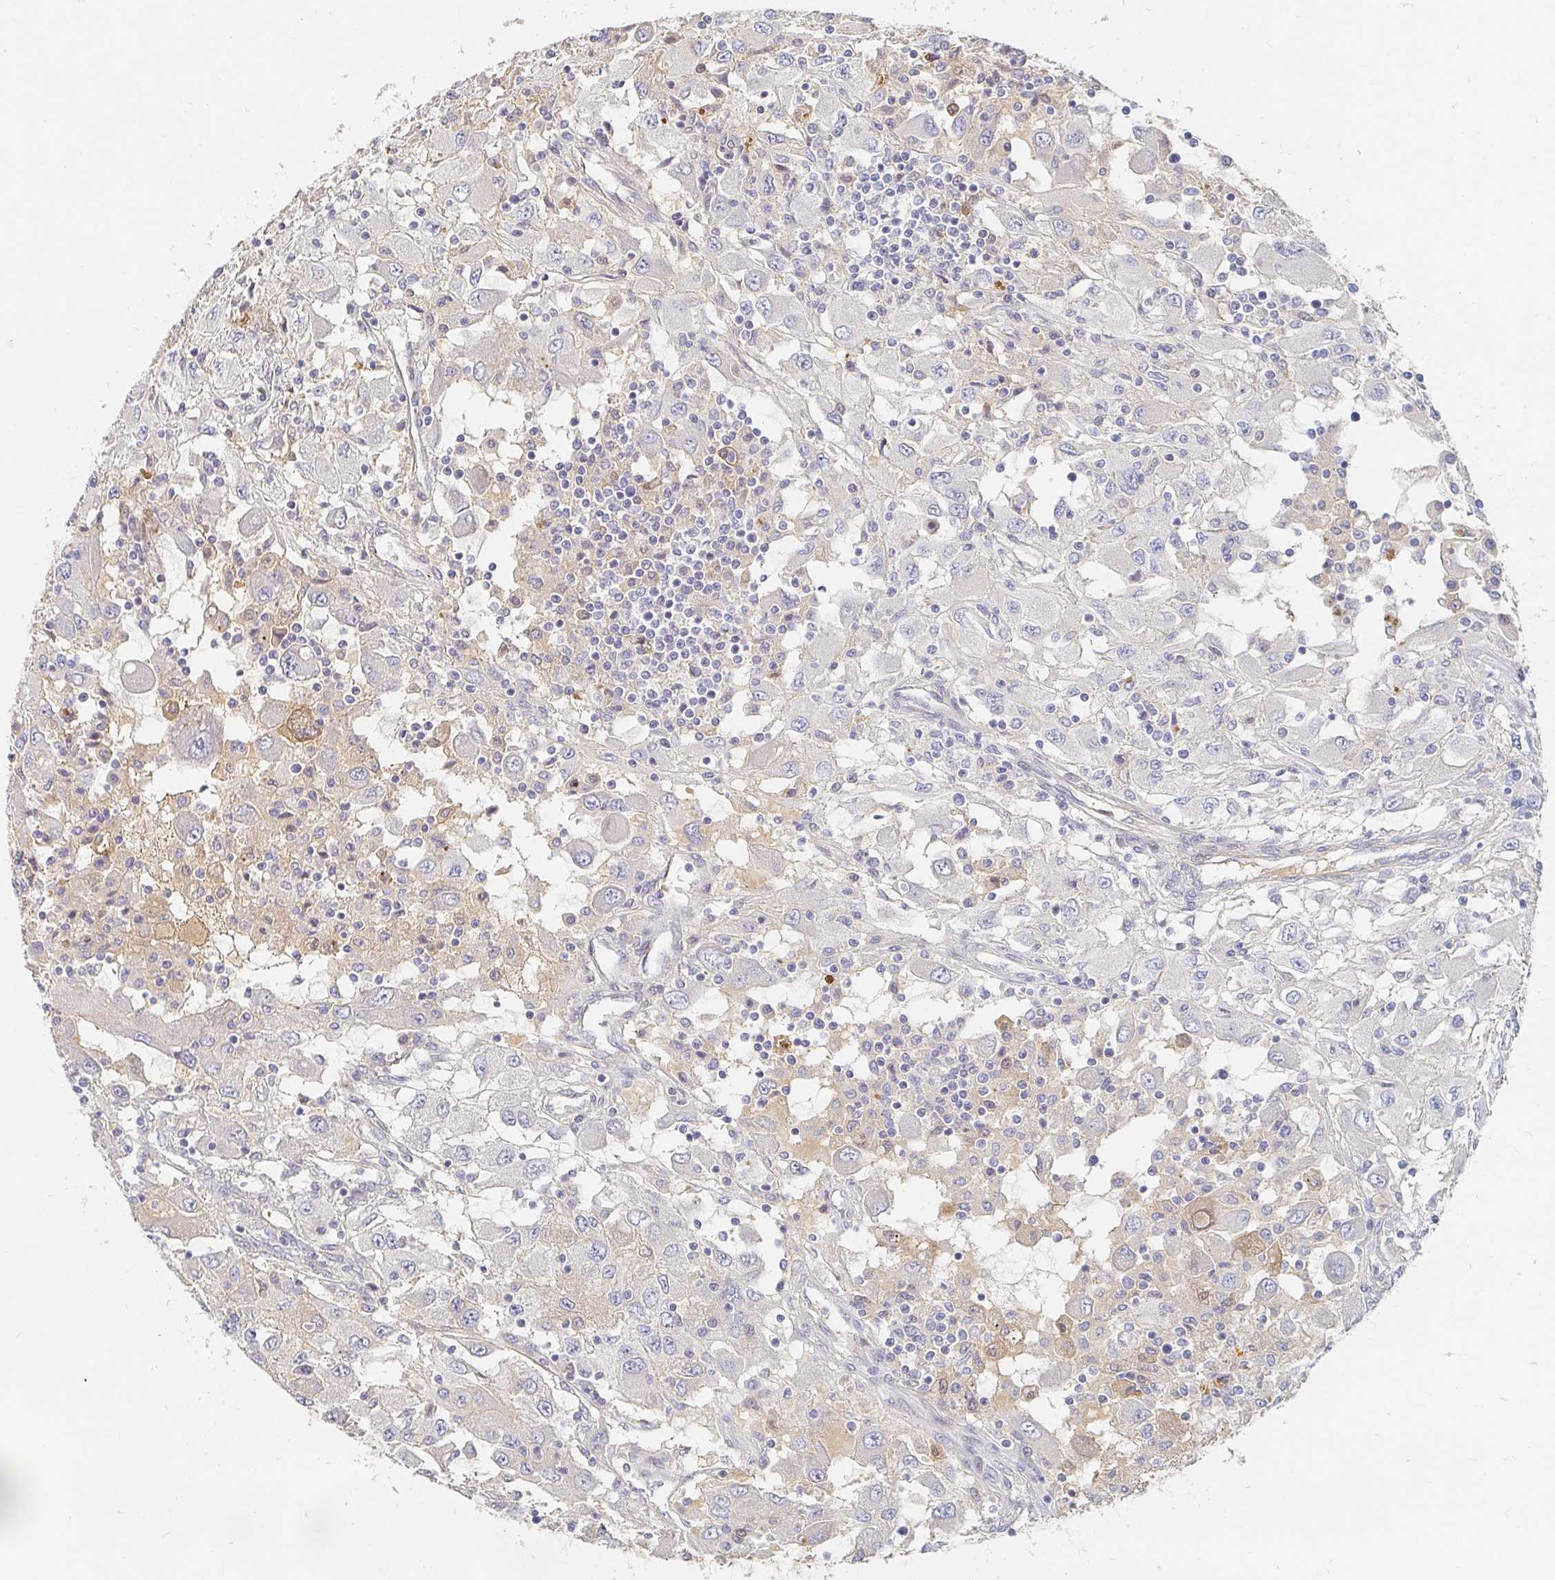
{"staining": {"intensity": "negative", "quantity": "none", "location": "none"}, "tissue": "renal cancer", "cell_type": "Tumor cells", "image_type": "cancer", "snomed": [{"axis": "morphology", "description": "Adenocarcinoma, NOS"}, {"axis": "topography", "description": "Kidney"}], "caption": "IHC image of neoplastic tissue: renal cancer (adenocarcinoma) stained with DAB (3,3'-diaminobenzidine) shows no significant protein positivity in tumor cells.", "gene": "NME9", "patient": {"sex": "female", "age": 67}}